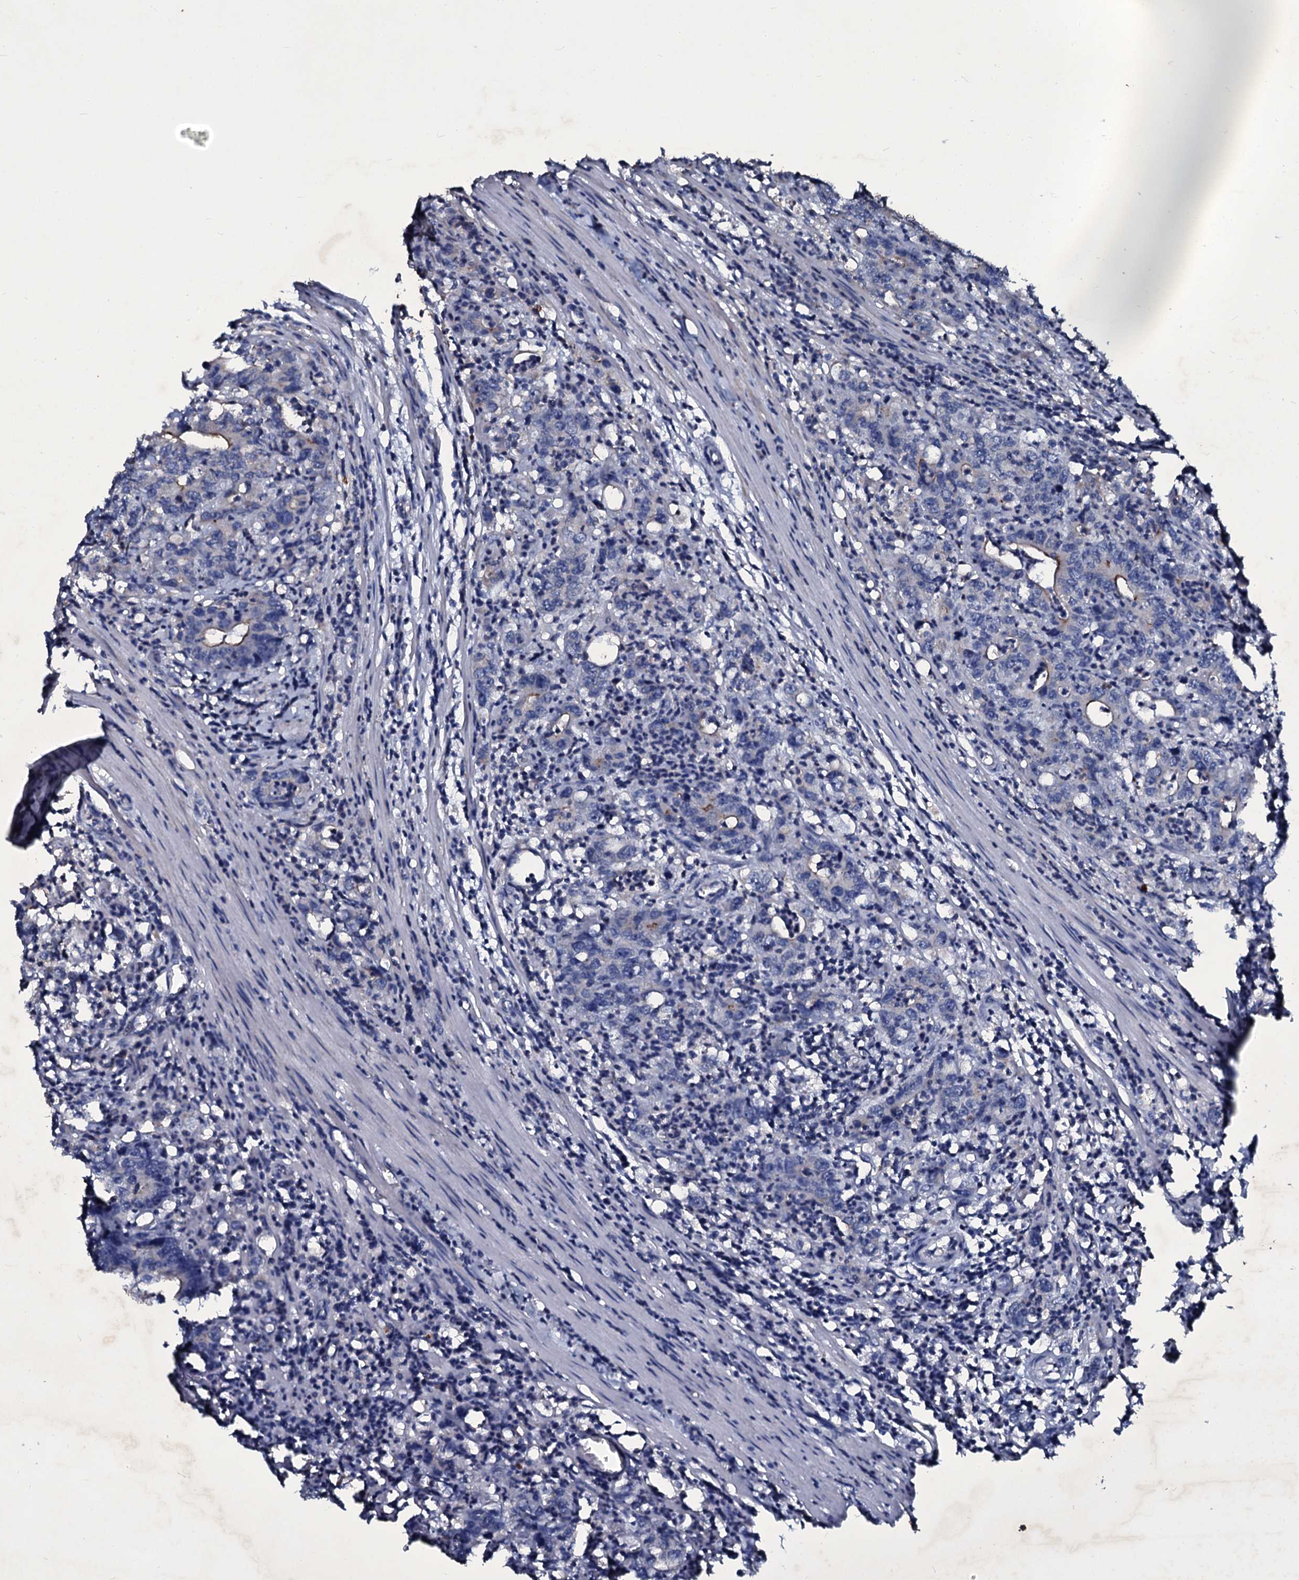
{"staining": {"intensity": "negative", "quantity": "none", "location": "none"}, "tissue": "colorectal cancer", "cell_type": "Tumor cells", "image_type": "cancer", "snomed": [{"axis": "morphology", "description": "Adenocarcinoma, NOS"}, {"axis": "topography", "description": "Colon"}], "caption": "This is an immunohistochemistry (IHC) micrograph of human adenocarcinoma (colorectal). There is no positivity in tumor cells.", "gene": "SELENOT", "patient": {"sex": "female", "age": 75}}